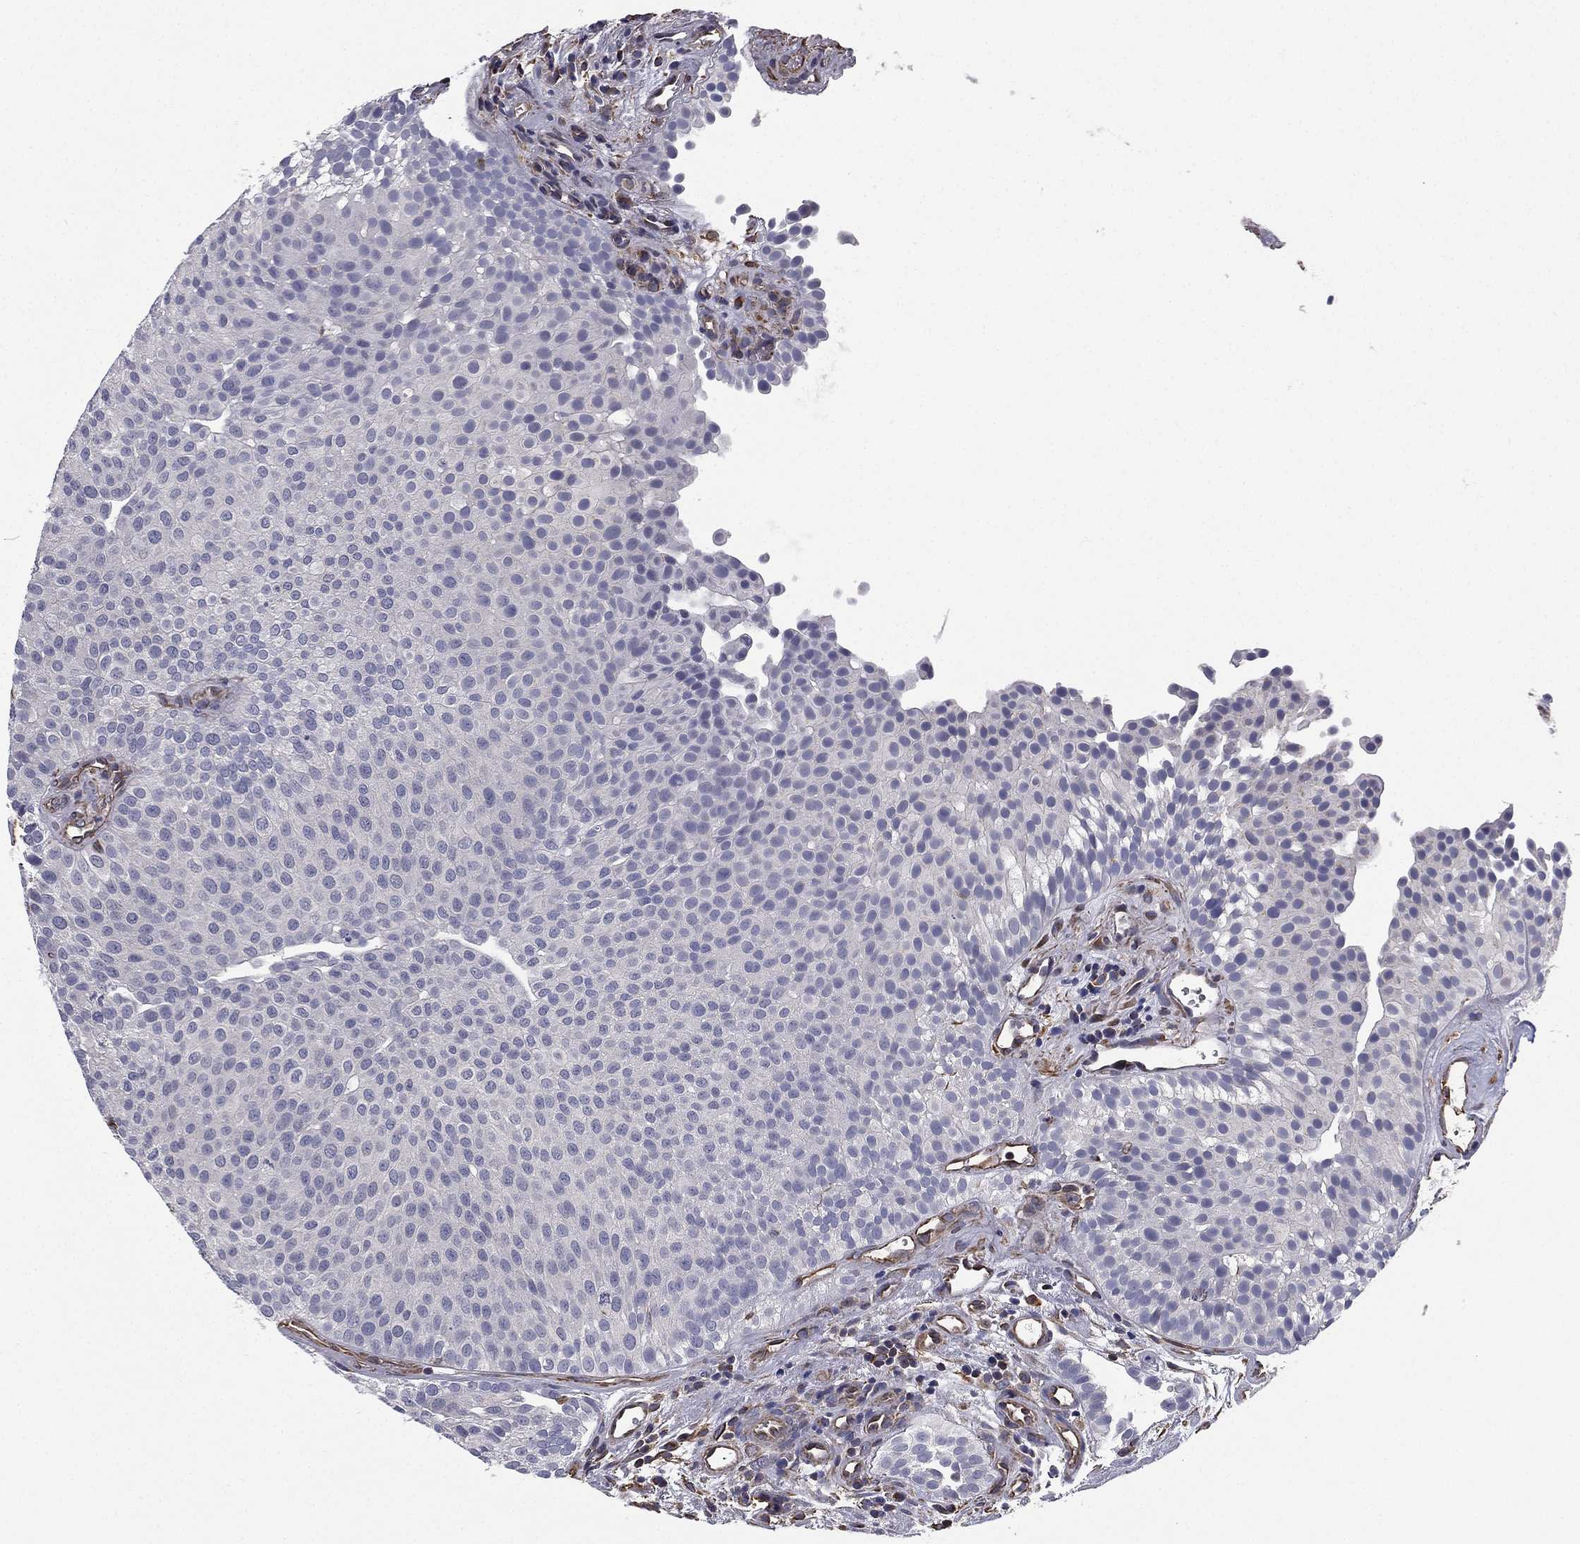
{"staining": {"intensity": "negative", "quantity": "none", "location": "none"}, "tissue": "urothelial cancer", "cell_type": "Tumor cells", "image_type": "cancer", "snomed": [{"axis": "morphology", "description": "Urothelial carcinoma, Low grade"}, {"axis": "topography", "description": "Urinary bladder"}], "caption": "Immunohistochemical staining of low-grade urothelial carcinoma demonstrates no significant positivity in tumor cells.", "gene": "SCUBE1", "patient": {"sex": "female", "age": 87}}